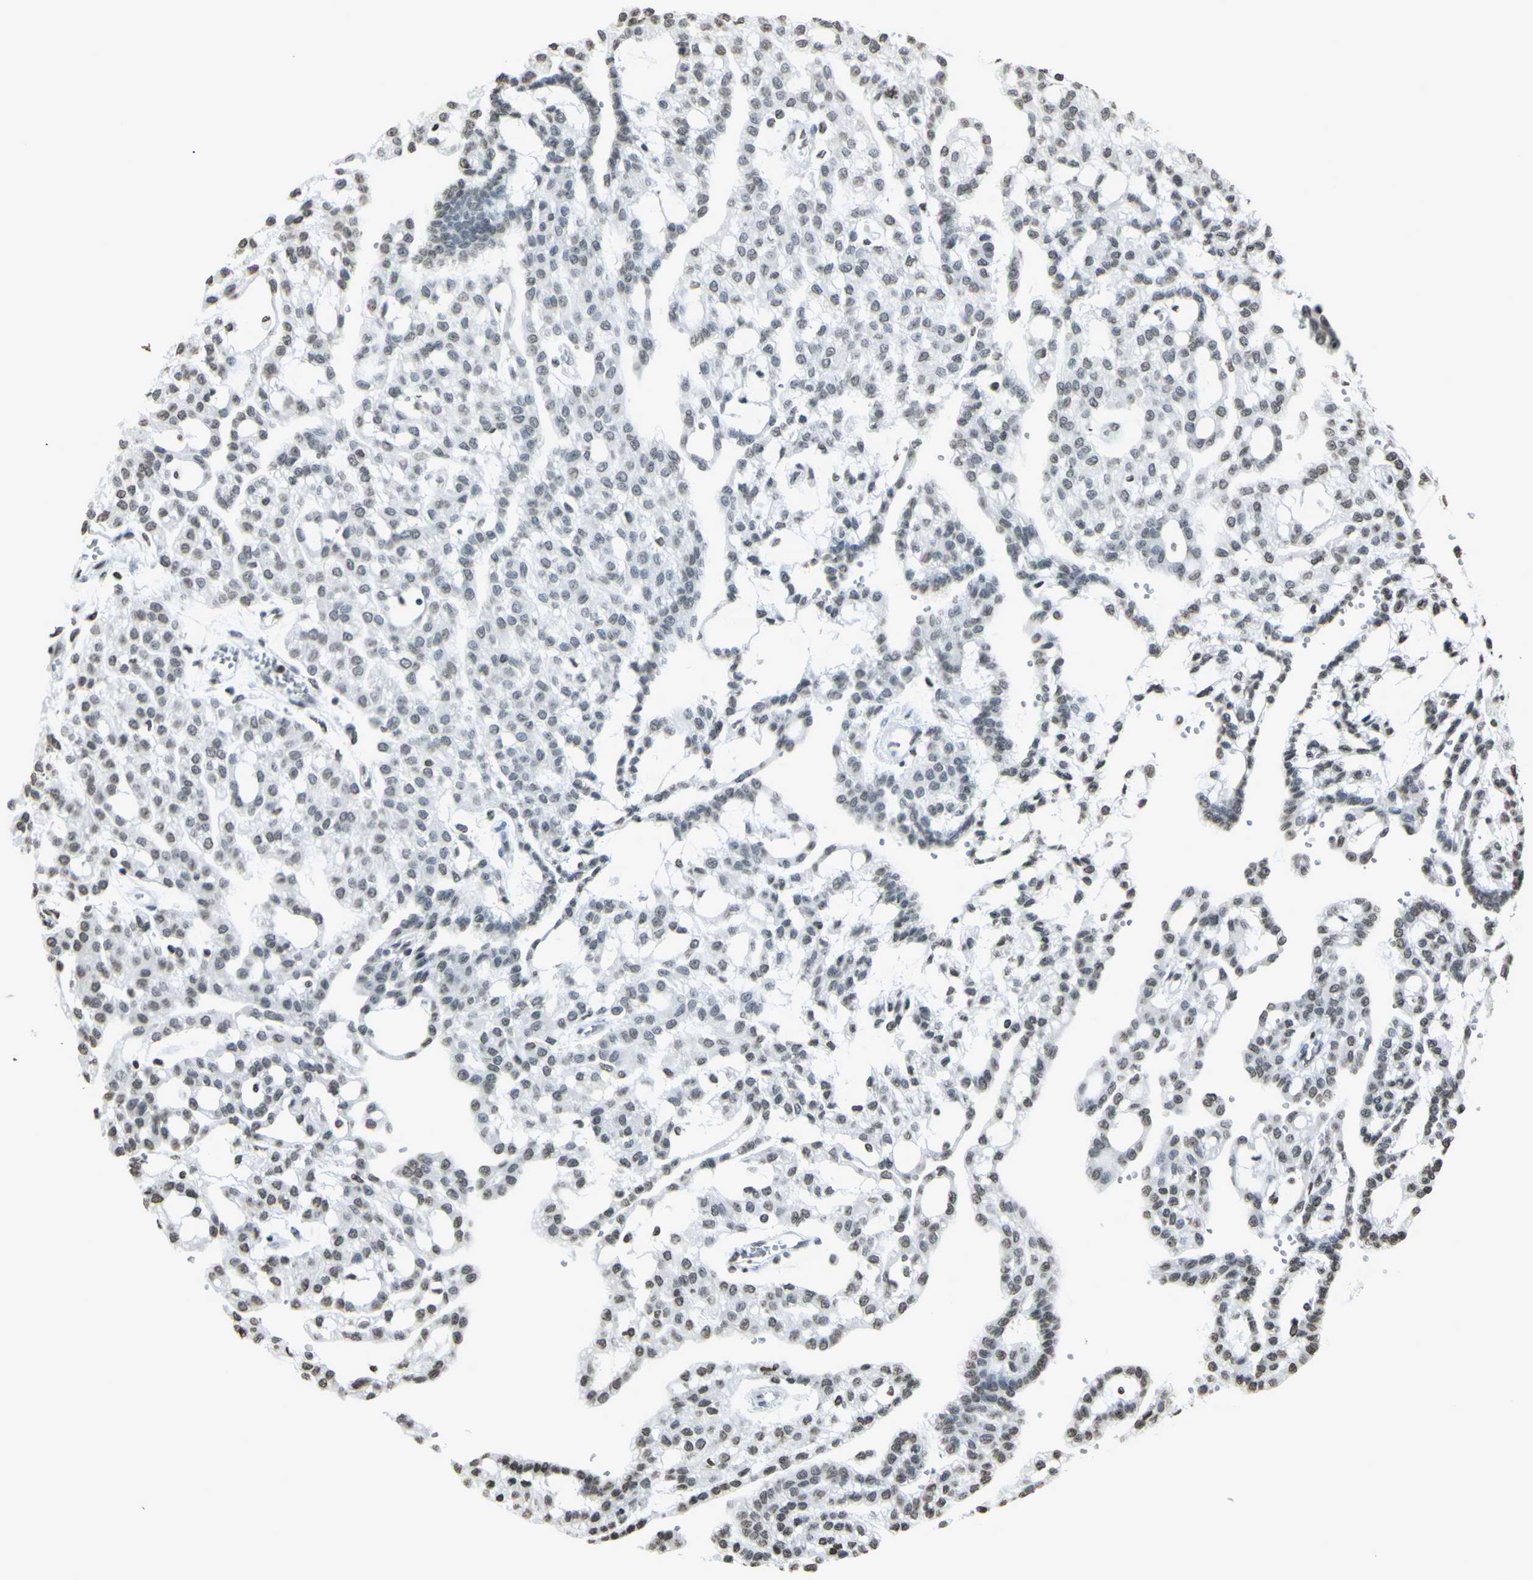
{"staining": {"intensity": "weak", "quantity": "<25%", "location": "nuclear"}, "tissue": "renal cancer", "cell_type": "Tumor cells", "image_type": "cancer", "snomed": [{"axis": "morphology", "description": "Adenocarcinoma, NOS"}, {"axis": "topography", "description": "Kidney"}], "caption": "This is a histopathology image of immunohistochemistry staining of renal cancer, which shows no expression in tumor cells.", "gene": "CD79B", "patient": {"sex": "male", "age": 63}}